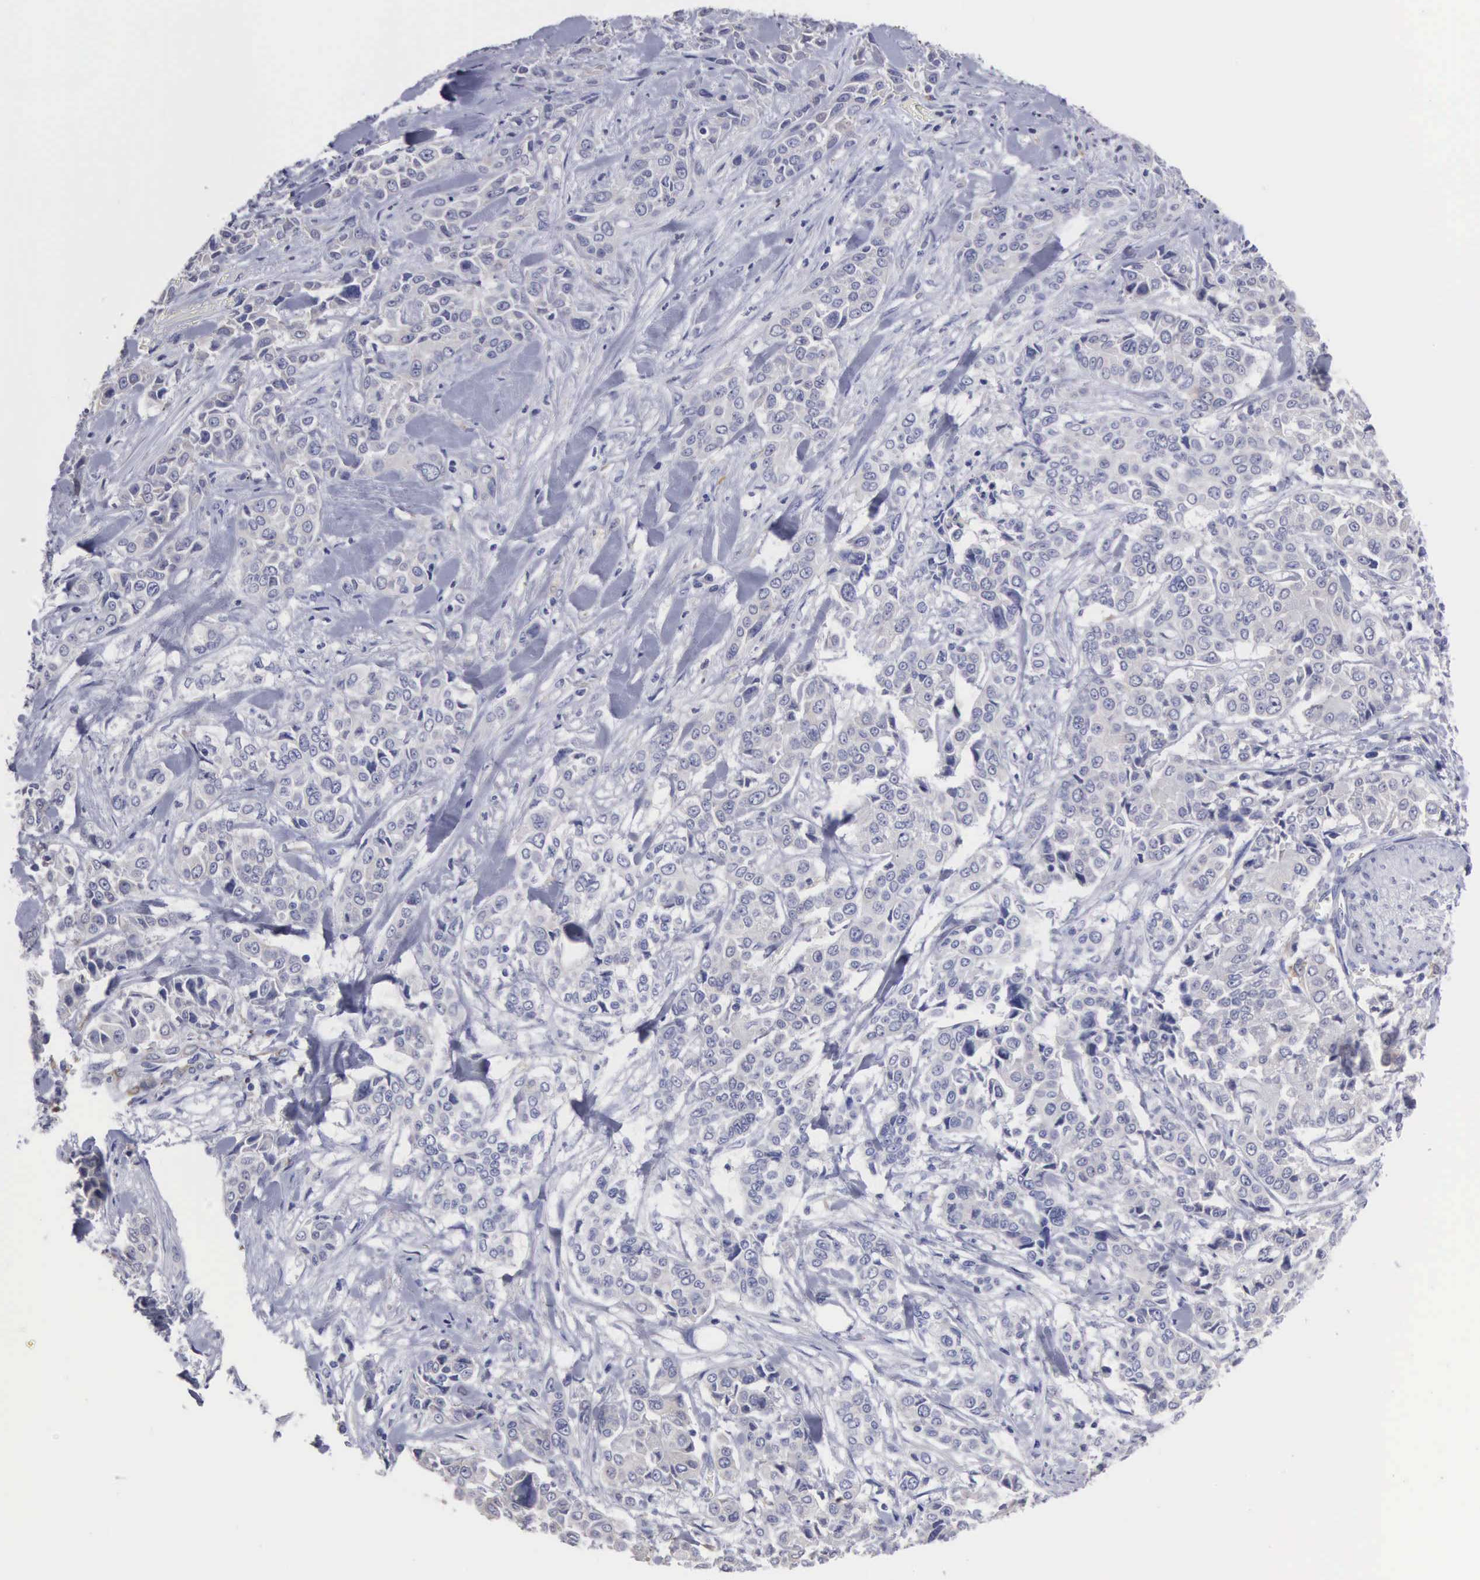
{"staining": {"intensity": "negative", "quantity": "none", "location": "none"}, "tissue": "pancreatic cancer", "cell_type": "Tumor cells", "image_type": "cancer", "snomed": [{"axis": "morphology", "description": "Adenocarcinoma, NOS"}, {"axis": "topography", "description": "Pancreas"}], "caption": "The immunohistochemistry micrograph has no significant positivity in tumor cells of pancreatic cancer (adenocarcinoma) tissue.", "gene": "LIN52", "patient": {"sex": "female", "age": 52}}